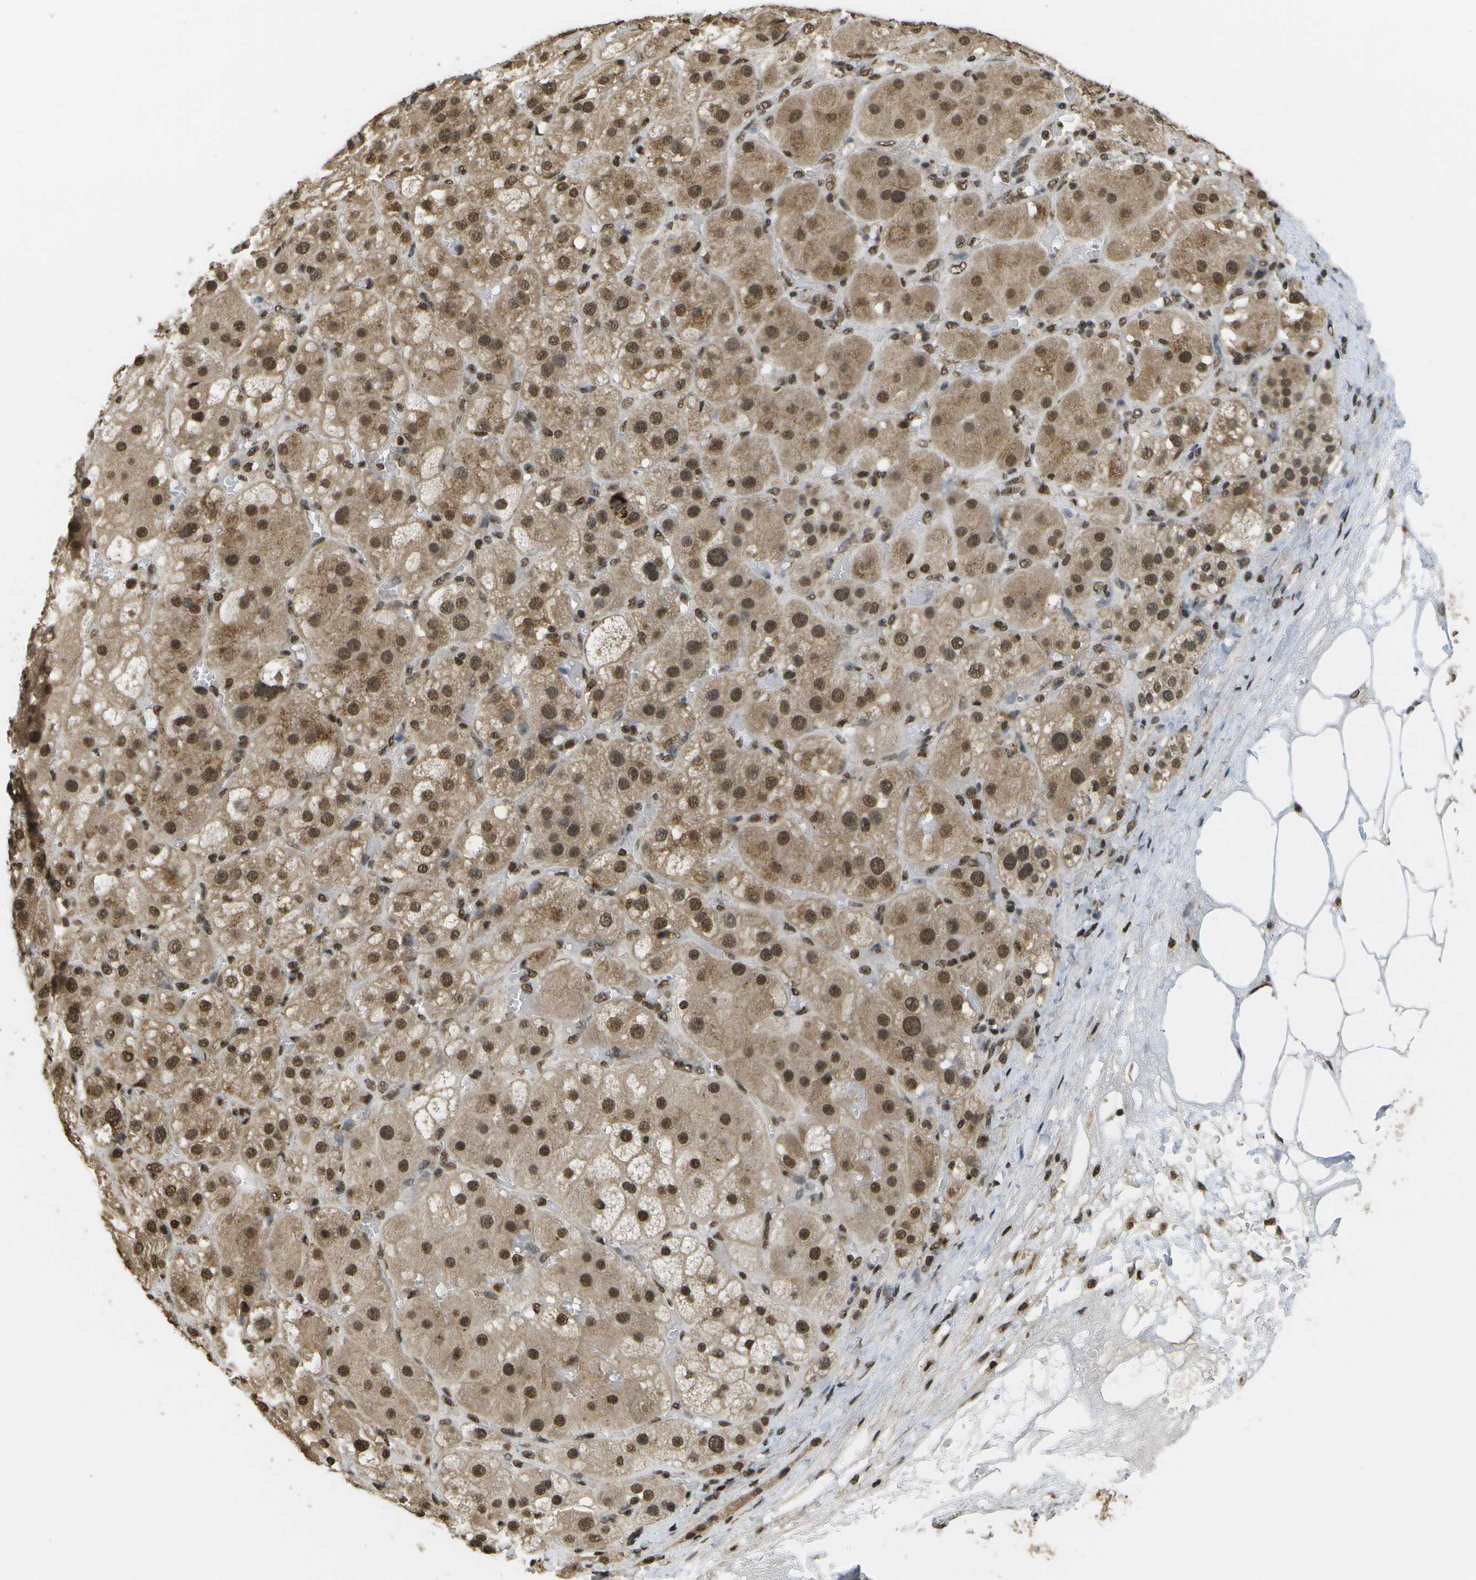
{"staining": {"intensity": "strong", "quantity": ">75%", "location": "cytoplasmic/membranous,nuclear"}, "tissue": "adrenal gland", "cell_type": "Glandular cells", "image_type": "normal", "snomed": [{"axis": "morphology", "description": "Normal tissue, NOS"}, {"axis": "topography", "description": "Adrenal gland"}], "caption": "DAB (3,3'-diaminobenzidine) immunohistochemical staining of normal human adrenal gland reveals strong cytoplasmic/membranous,nuclear protein positivity in approximately >75% of glandular cells.", "gene": "SPEN", "patient": {"sex": "female", "age": 47}}